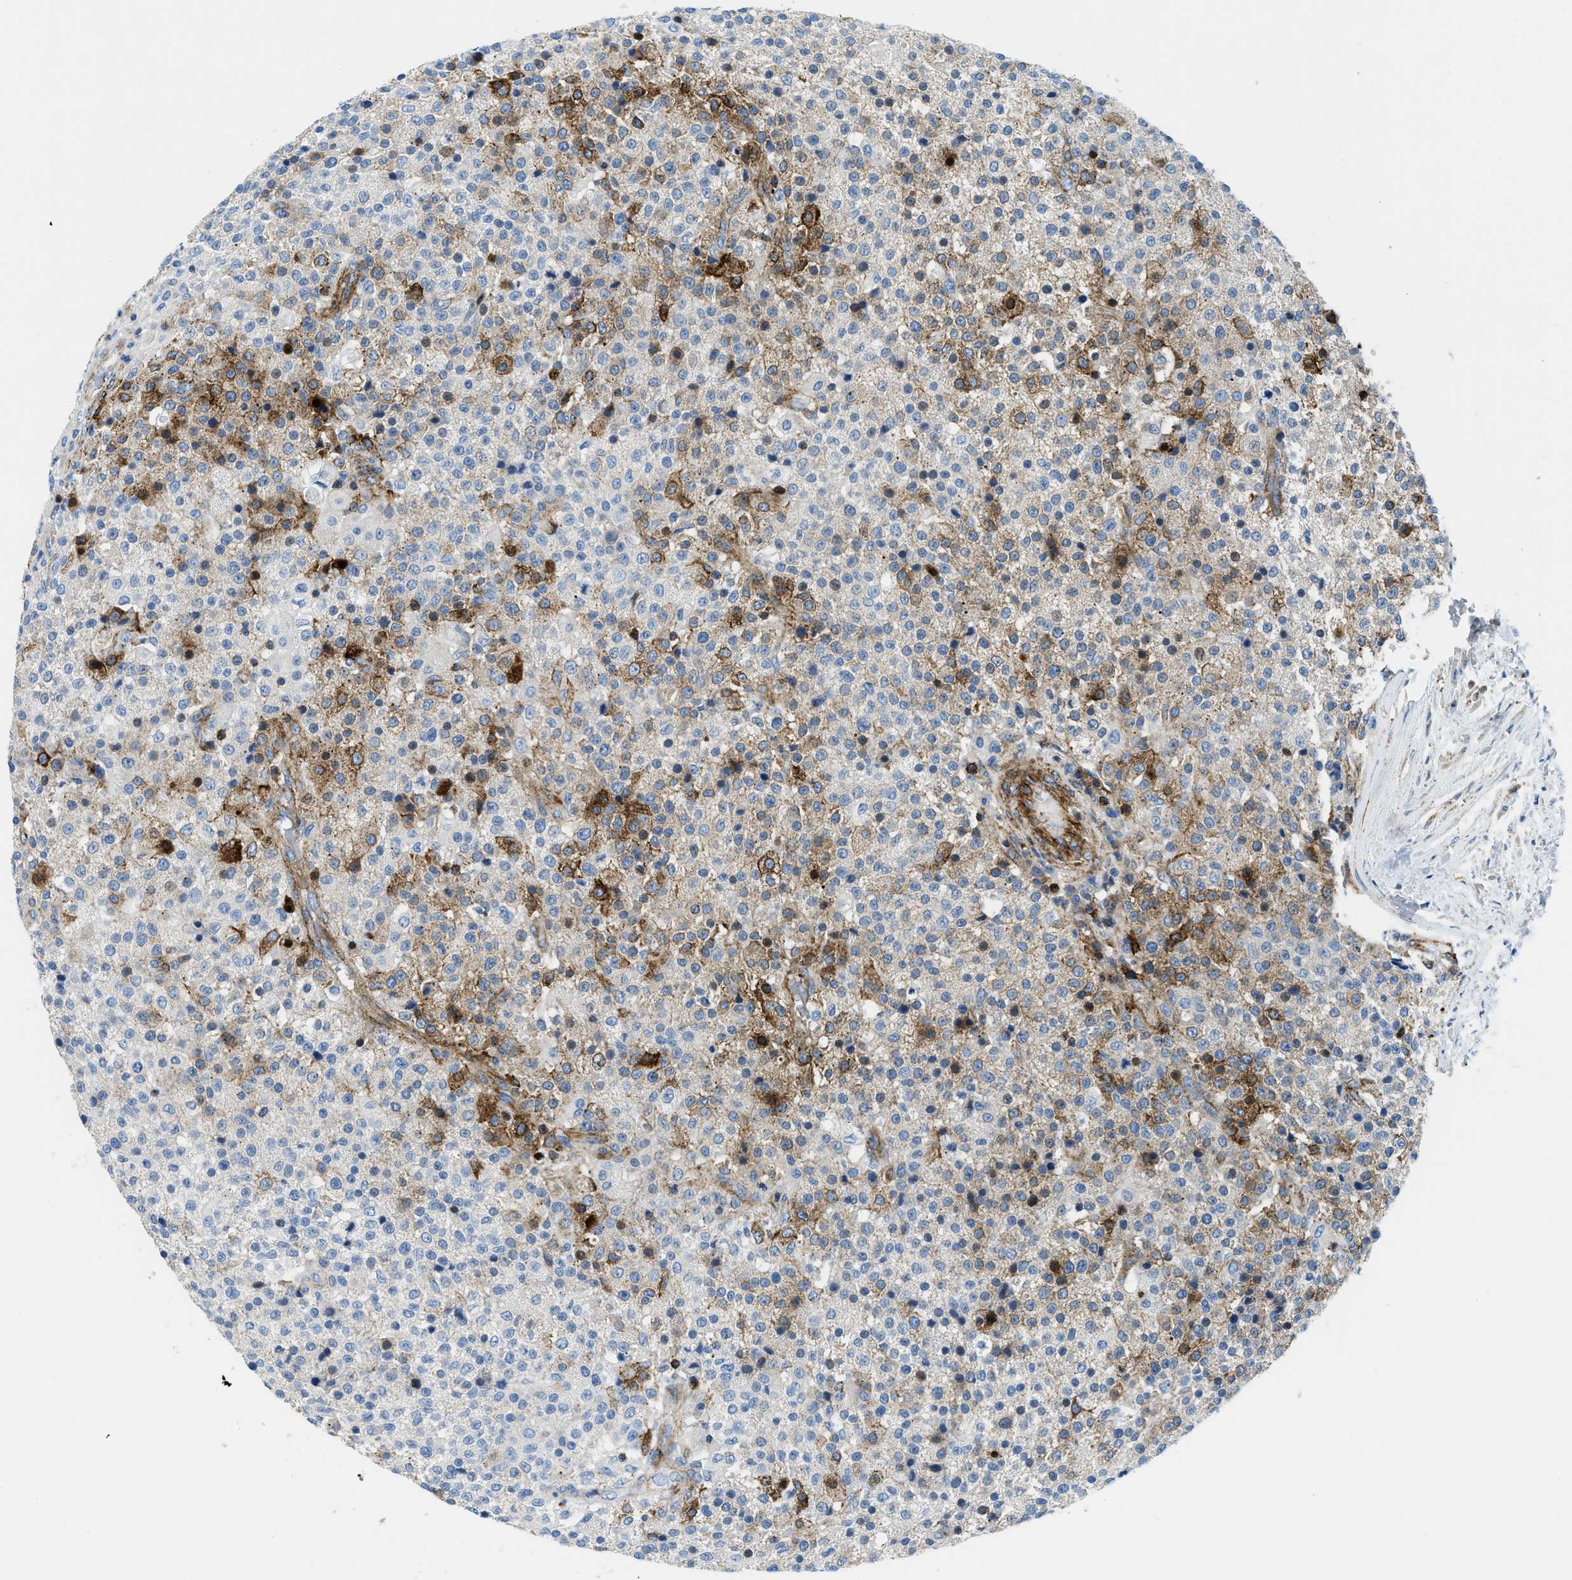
{"staining": {"intensity": "weak", "quantity": "25%-75%", "location": "cytoplasmic/membranous"}, "tissue": "testis cancer", "cell_type": "Tumor cells", "image_type": "cancer", "snomed": [{"axis": "morphology", "description": "Seminoma, NOS"}, {"axis": "topography", "description": "Testis"}], "caption": "An image showing weak cytoplasmic/membranous expression in about 25%-75% of tumor cells in seminoma (testis), as visualized by brown immunohistochemical staining.", "gene": "CUTA", "patient": {"sex": "male", "age": 59}}